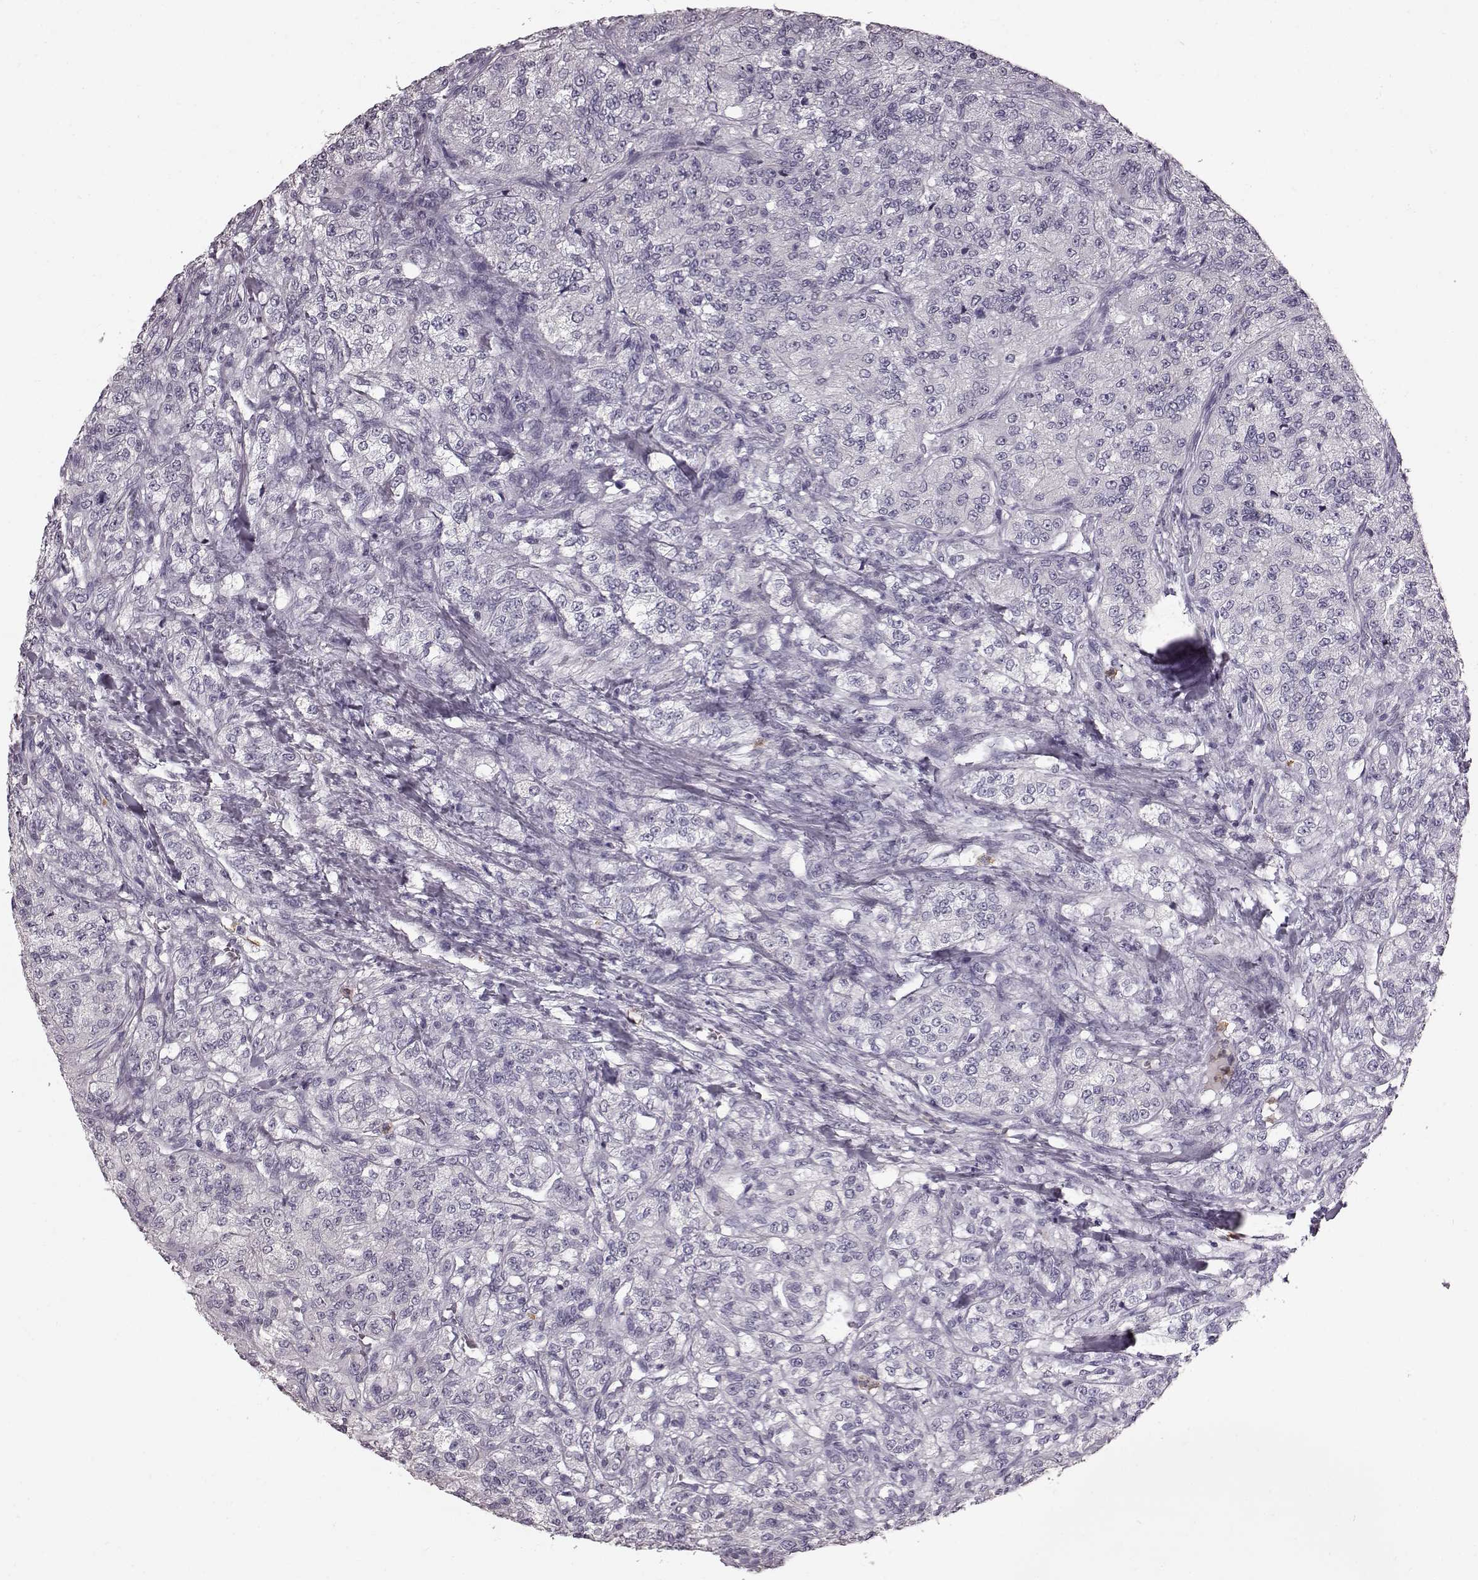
{"staining": {"intensity": "negative", "quantity": "none", "location": "none"}, "tissue": "renal cancer", "cell_type": "Tumor cells", "image_type": "cancer", "snomed": [{"axis": "morphology", "description": "Adenocarcinoma, NOS"}, {"axis": "topography", "description": "Kidney"}], "caption": "Tumor cells are negative for protein expression in human renal adenocarcinoma. (Stains: DAB (3,3'-diaminobenzidine) IHC with hematoxylin counter stain, Microscopy: brightfield microscopy at high magnification).", "gene": "FUT4", "patient": {"sex": "female", "age": 63}}